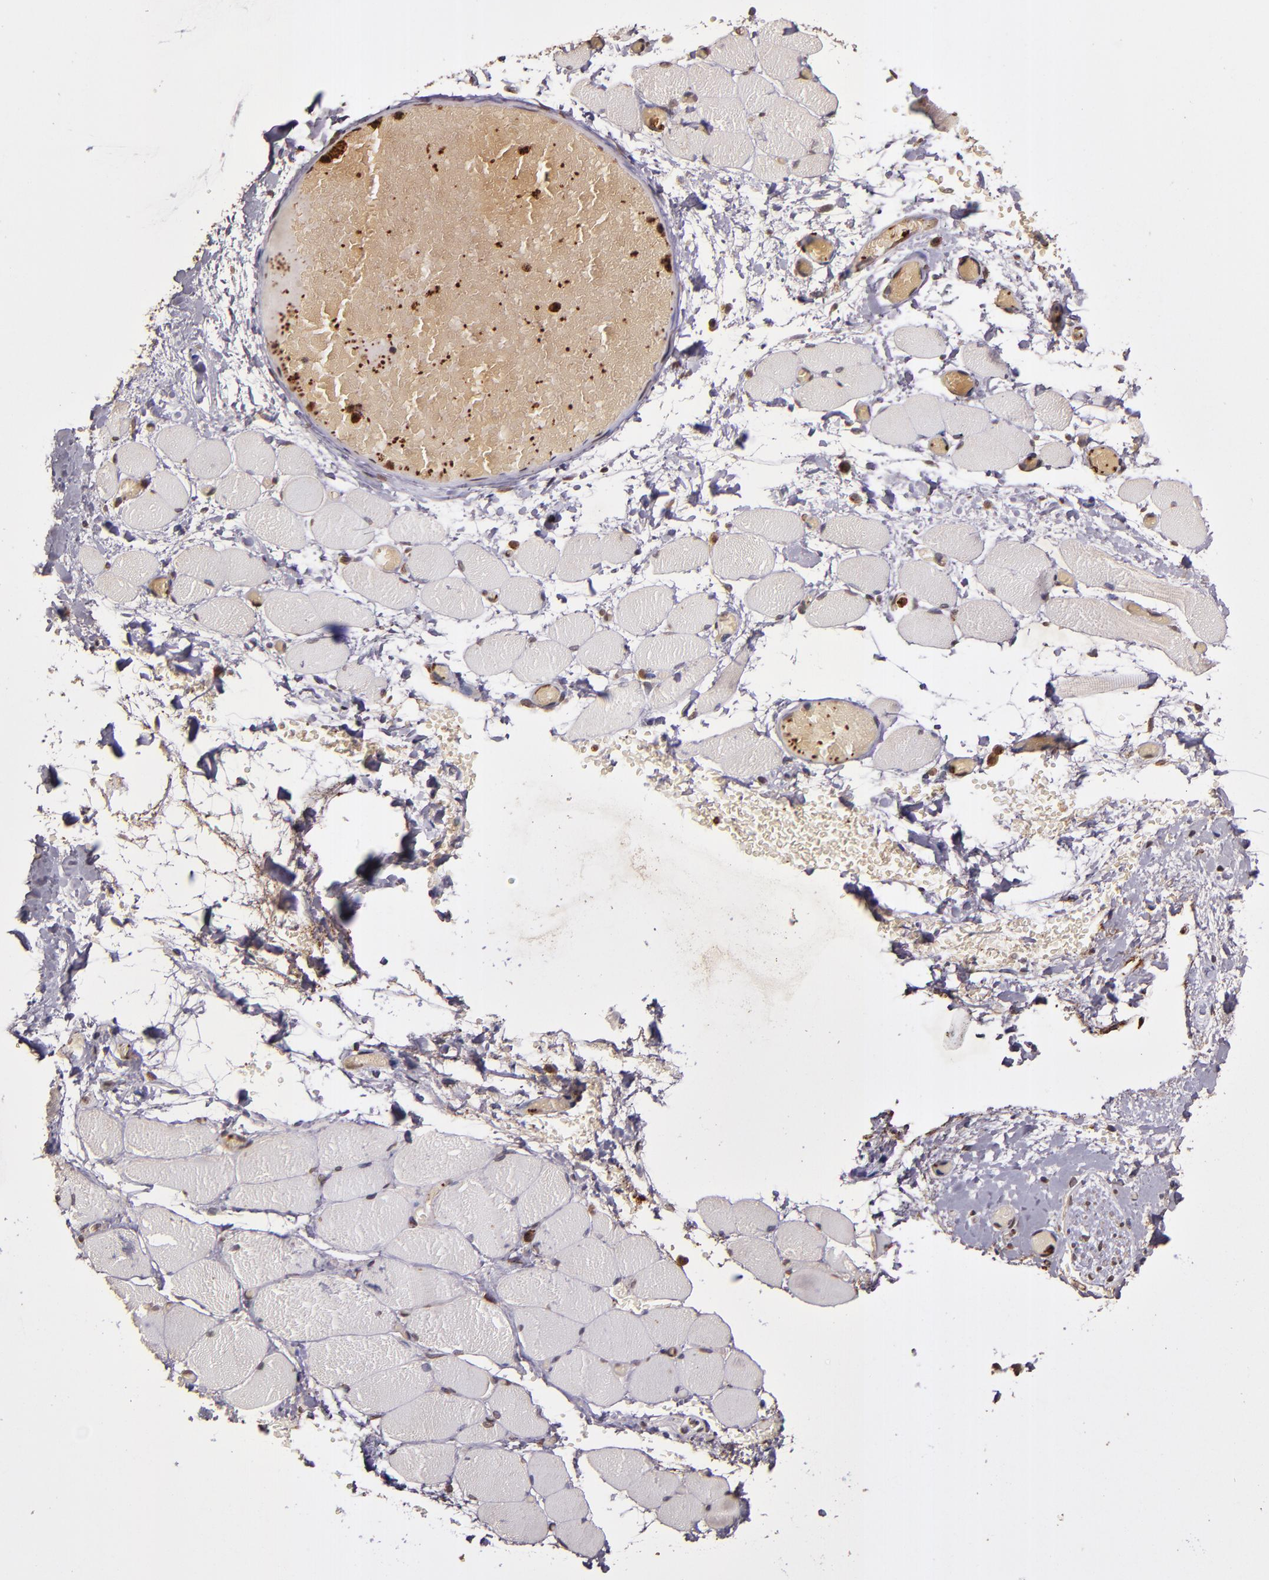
{"staining": {"intensity": "negative", "quantity": "none", "location": "none"}, "tissue": "skeletal muscle", "cell_type": "Myocytes", "image_type": "normal", "snomed": [{"axis": "morphology", "description": "Normal tissue, NOS"}, {"axis": "topography", "description": "Skeletal muscle"}, {"axis": "topography", "description": "Soft tissue"}], "caption": "IHC of benign skeletal muscle exhibits no positivity in myocytes.", "gene": "SLC2A3", "patient": {"sex": "female", "age": 58}}